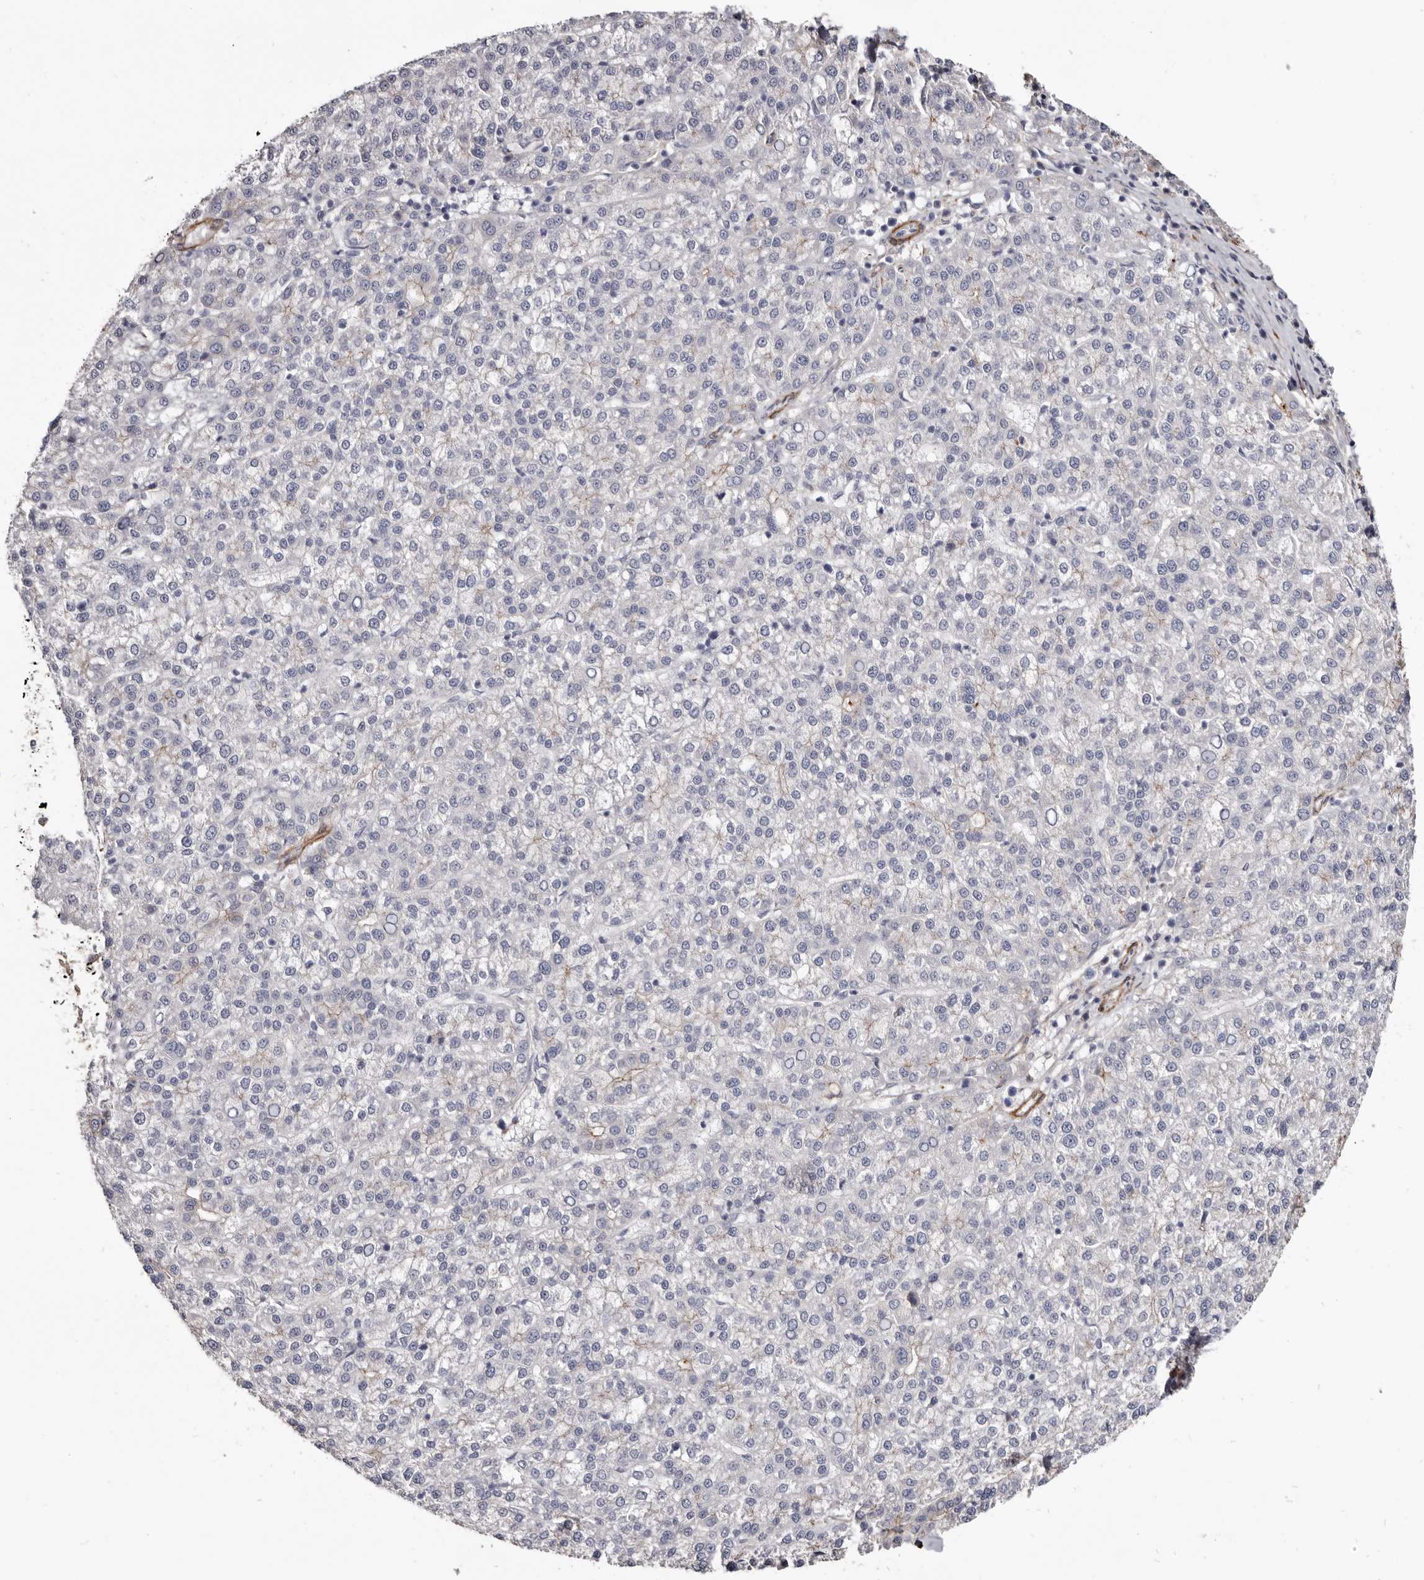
{"staining": {"intensity": "moderate", "quantity": "<25%", "location": "cytoplasmic/membranous"}, "tissue": "liver cancer", "cell_type": "Tumor cells", "image_type": "cancer", "snomed": [{"axis": "morphology", "description": "Carcinoma, Hepatocellular, NOS"}, {"axis": "topography", "description": "Liver"}], "caption": "The immunohistochemical stain labels moderate cytoplasmic/membranous expression in tumor cells of liver cancer tissue.", "gene": "CGN", "patient": {"sex": "female", "age": 58}}